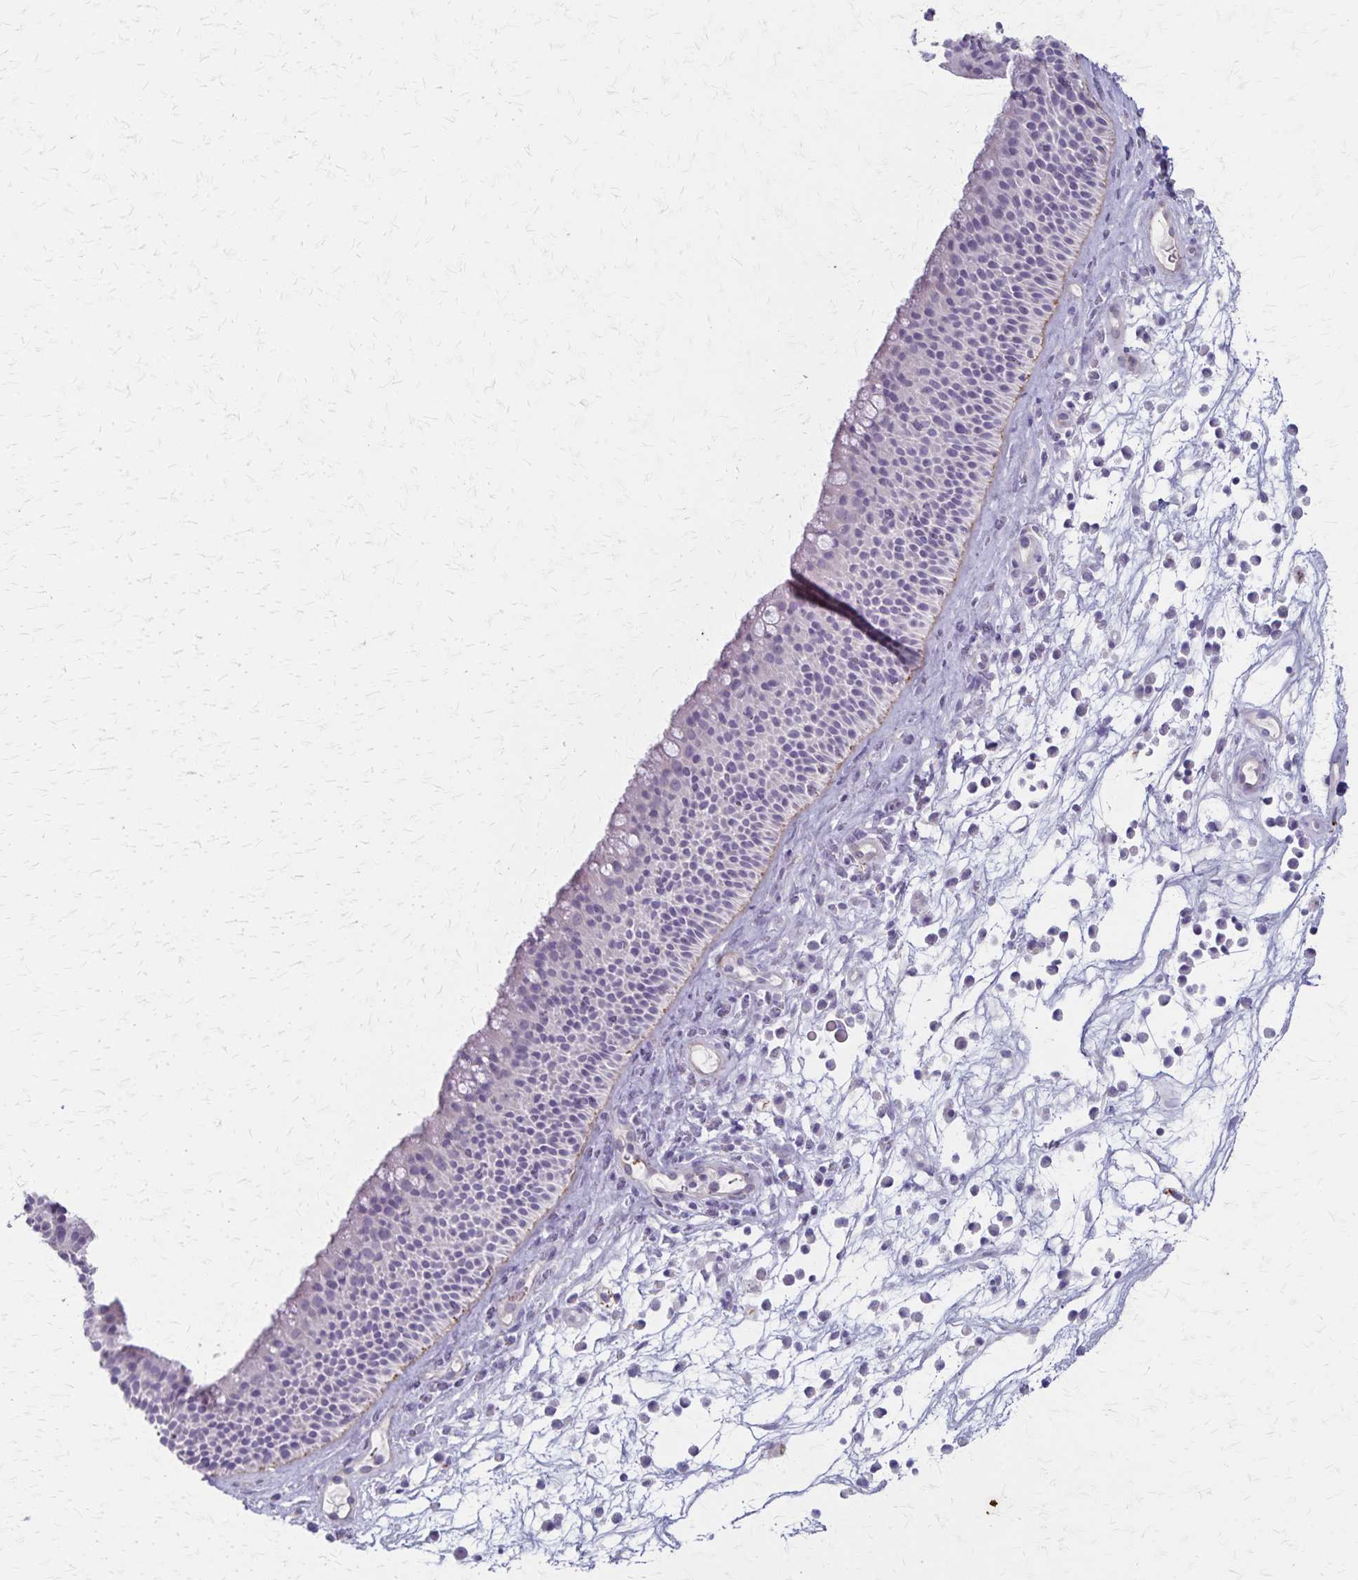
{"staining": {"intensity": "negative", "quantity": "none", "location": "none"}, "tissue": "nasopharynx", "cell_type": "Respiratory epithelial cells", "image_type": "normal", "snomed": [{"axis": "morphology", "description": "Normal tissue, NOS"}, {"axis": "topography", "description": "Nasopharynx"}], "caption": "The micrograph demonstrates no significant staining in respiratory epithelial cells of nasopharynx. (DAB IHC, high magnification).", "gene": "RASL10B", "patient": {"sex": "male", "age": 56}}